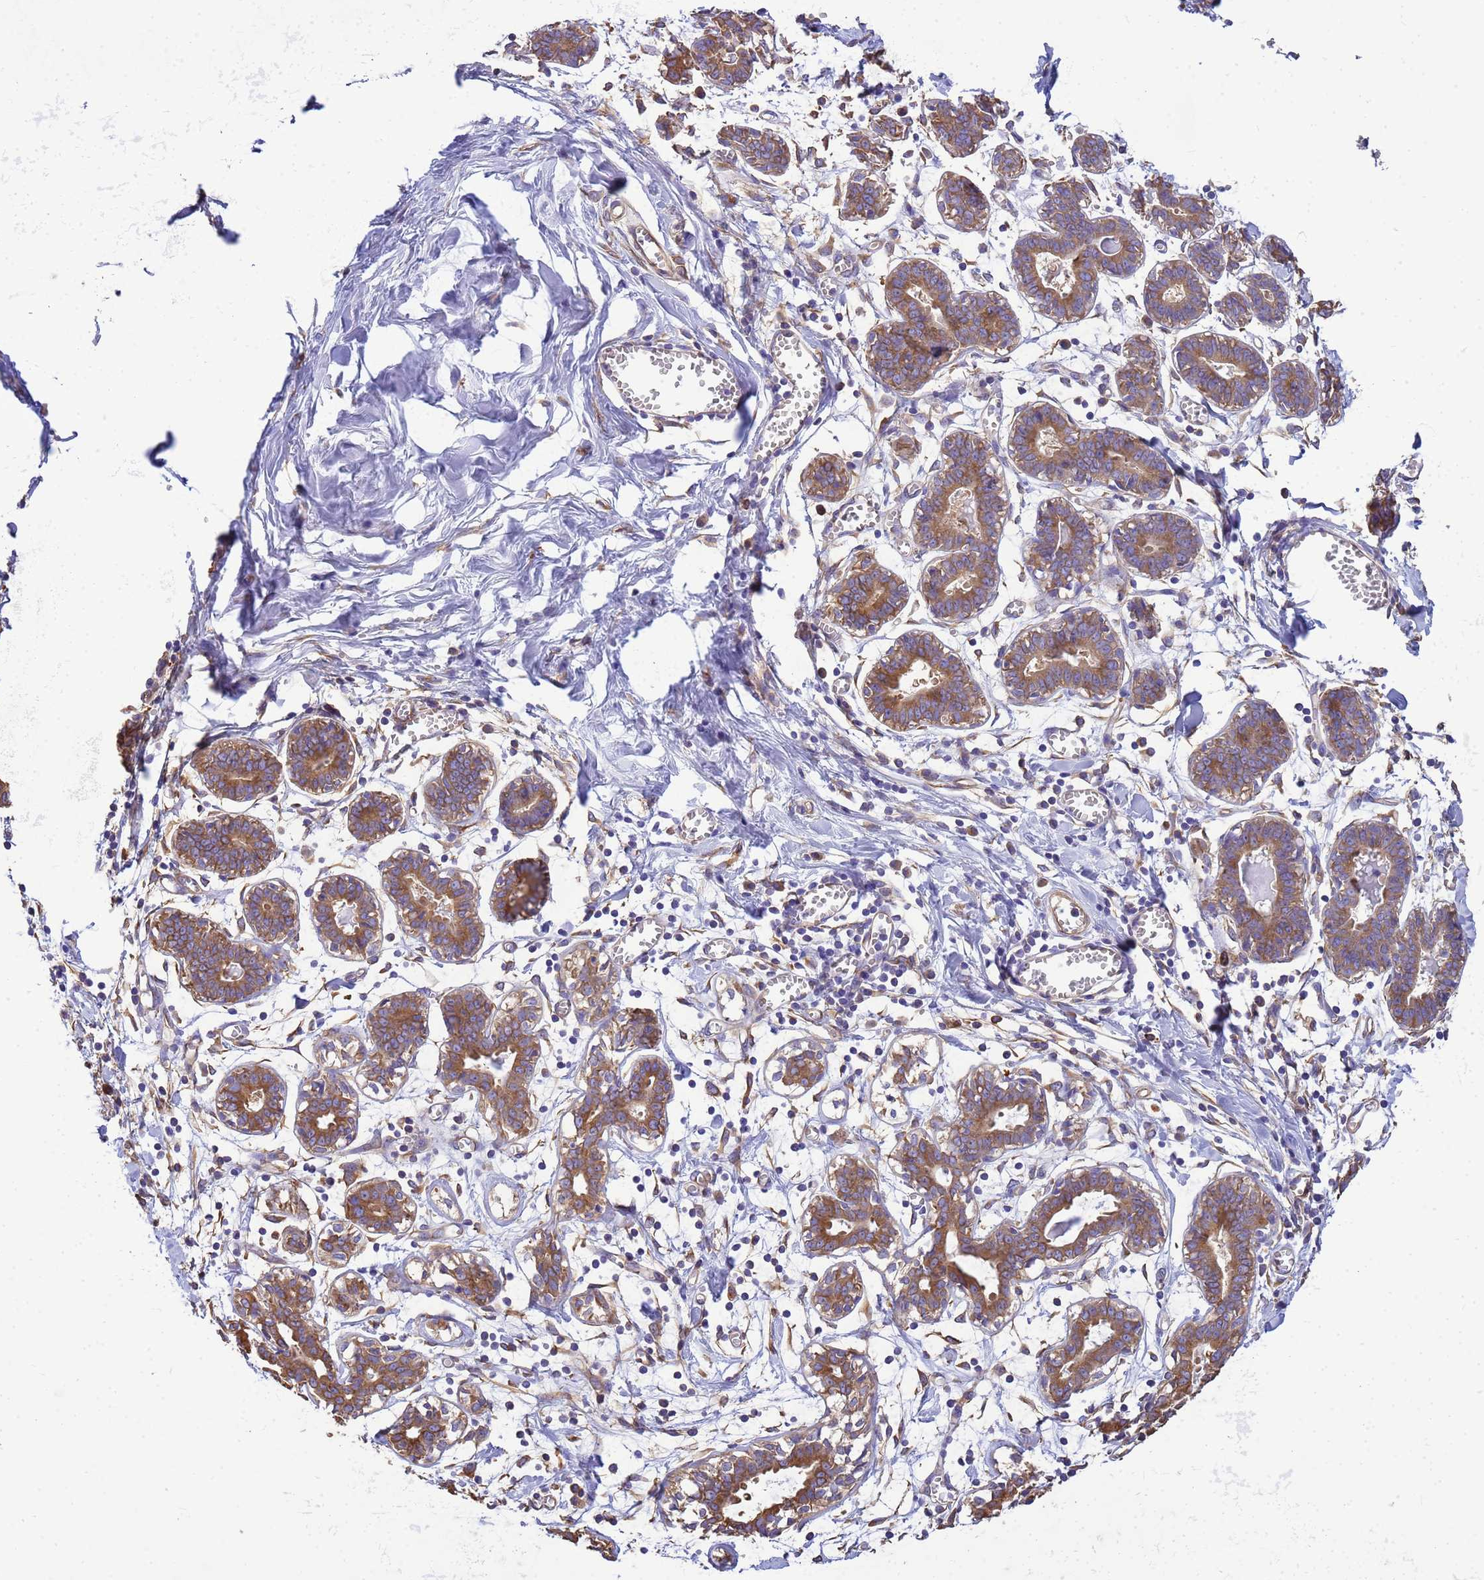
{"staining": {"intensity": "negative", "quantity": "none", "location": "none"}, "tissue": "breast", "cell_type": "Adipocytes", "image_type": "normal", "snomed": [{"axis": "morphology", "description": "Normal tissue, NOS"}, {"axis": "topography", "description": "Breast"}], "caption": "The image demonstrates no significant staining in adipocytes of breast. (DAB IHC, high magnification).", "gene": "ENSG00000198211", "patient": {"sex": "female", "age": 27}}